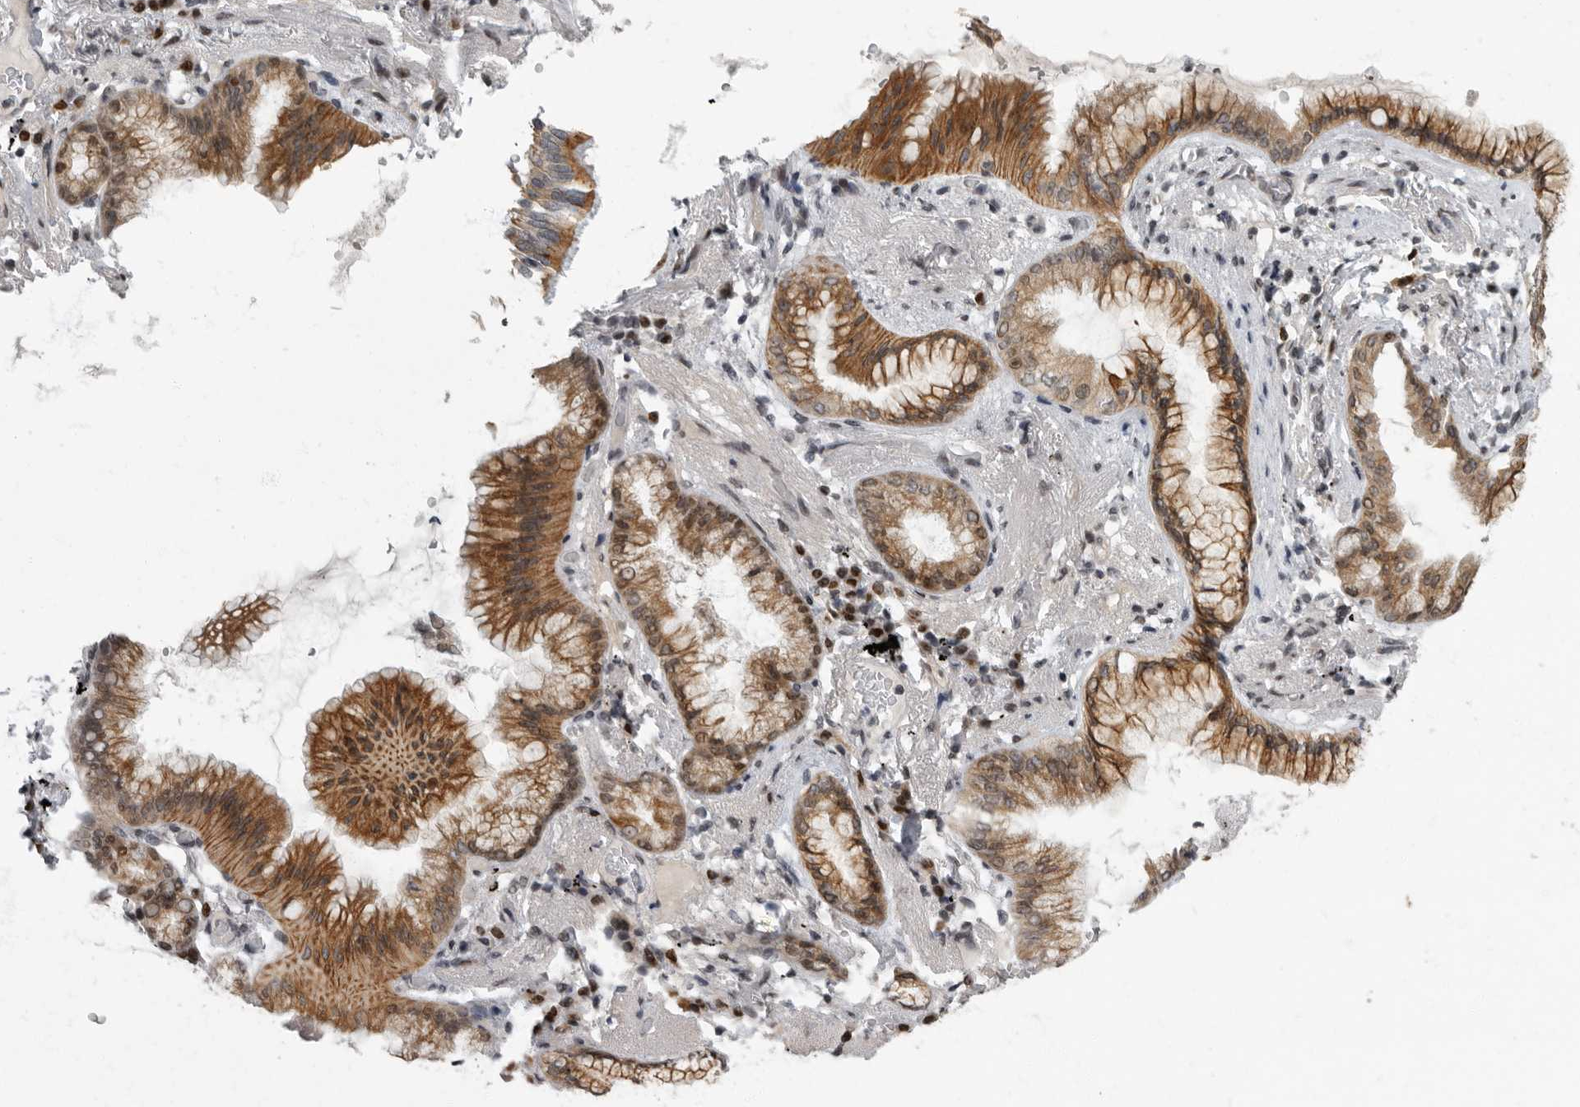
{"staining": {"intensity": "moderate", "quantity": ">75%", "location": "cytoplasmic/membranous"}, "tissue": "lung cancer", "cell_type": "Tumor cells", "image_type": "cancer", "snomed": [{"axis": "morphology", "description": "Adenocarcinoma, NOS"}, {"axis": "topography", "description": "Lung"}], "caption": "Lung adenocarcinoma stained for a protein (brown) reveals moderate cytoplasmic/membranous positive positivity in about >75% of tumor cells.", "gene": "EVI5", "patient": {"sex": "female", "age": 70}}